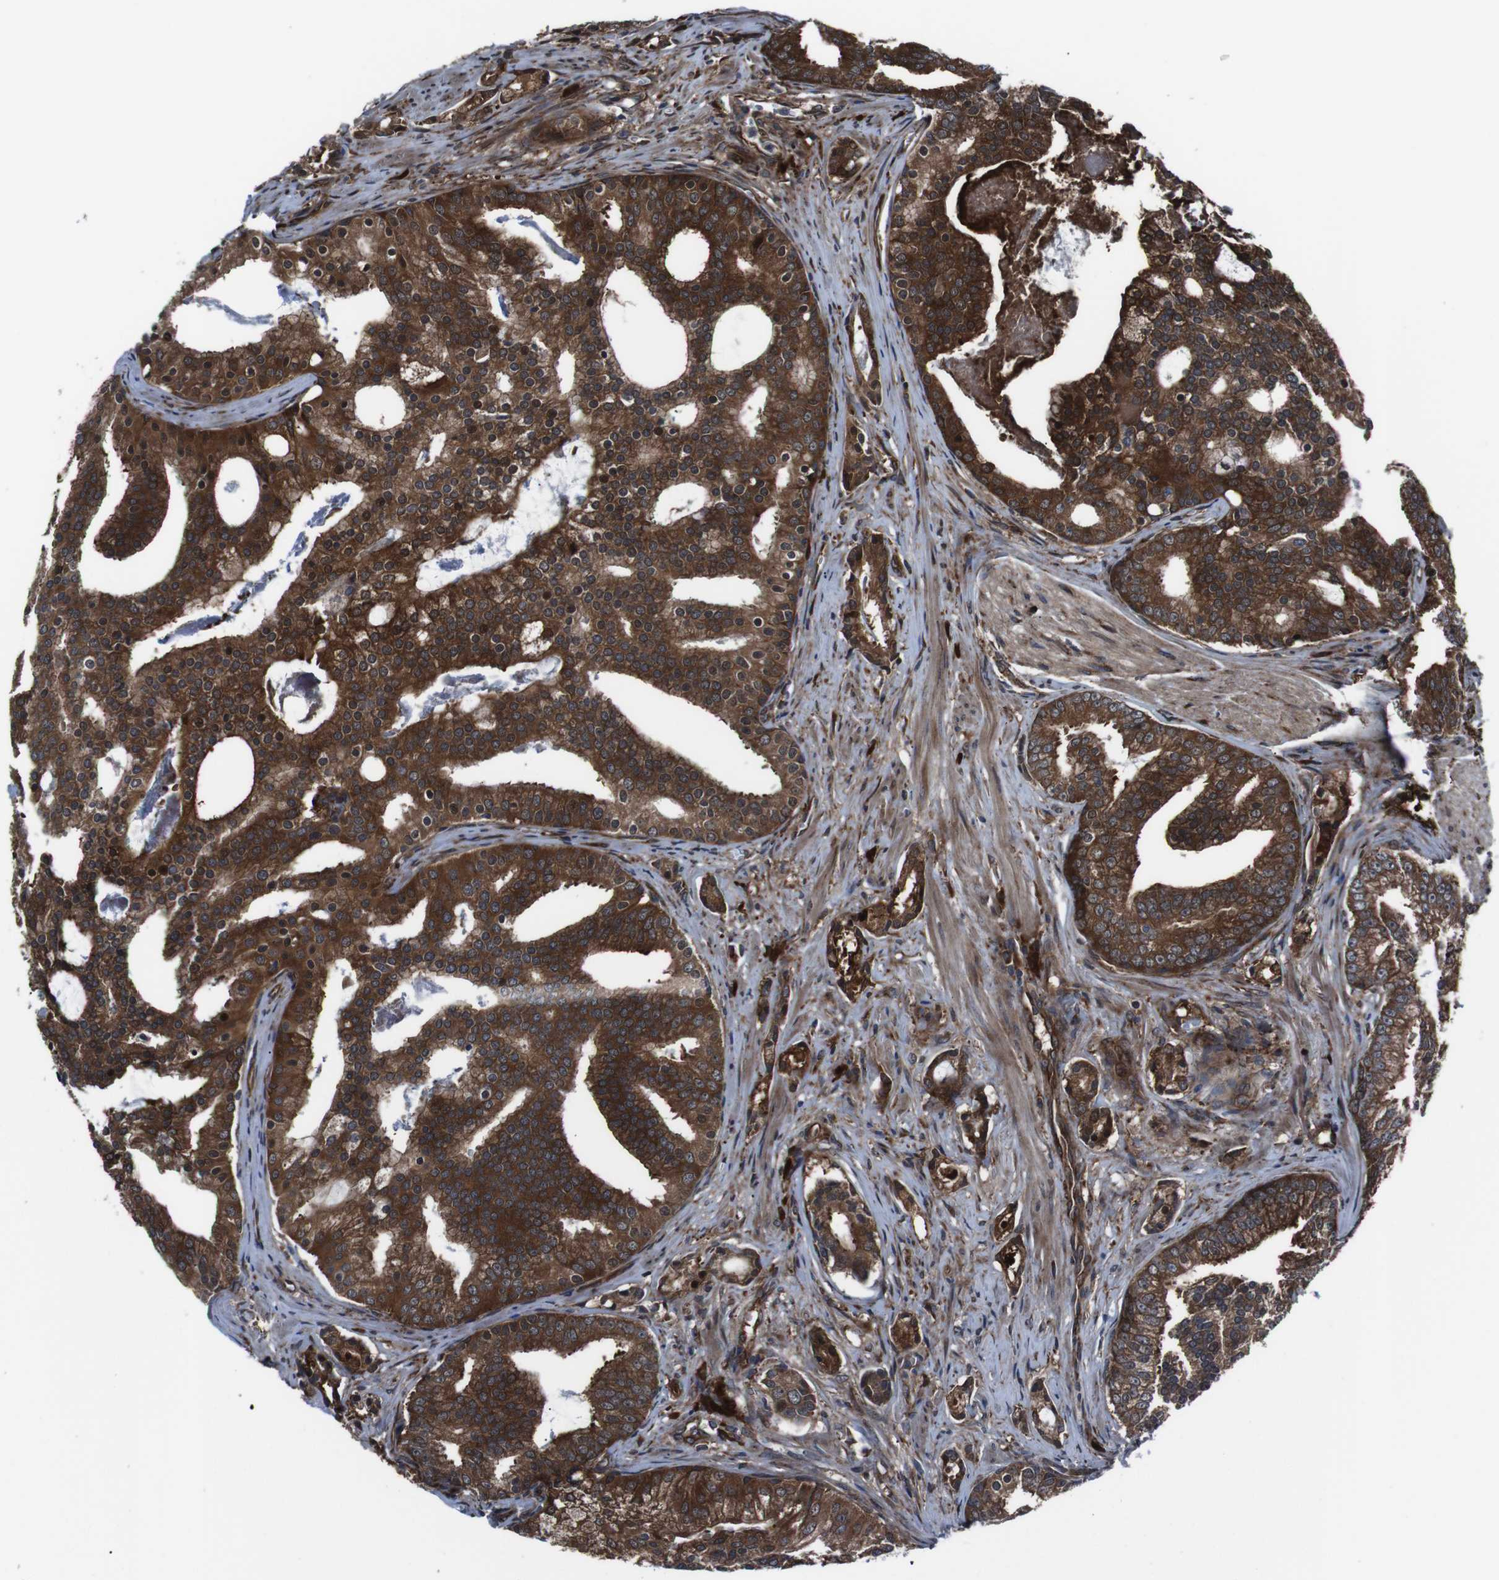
{"staining": {"intensity": "strong", "quantity": ">75%", "location": "cytoplasmic/membranous"}, "tissue": "prostate cancer", "cell_type": "Tumor cells", "image_type": "cancer", "snomed": [{"axis": "morphology", "description": "Adenocarcinoma, Low grade"}, {"axis": "topography", "description": "Prostate"}], "caption": "This histopathology image reveals immunohistochemistry (IHC) staining of human prostate cancer (adenocarcinoma (low-grade)), with high strong cytoplasmic/membranous expression in about >75% of tumor cells.", "gene": "EIF4A2", "patient": {"sex": "male", "age": 58}}